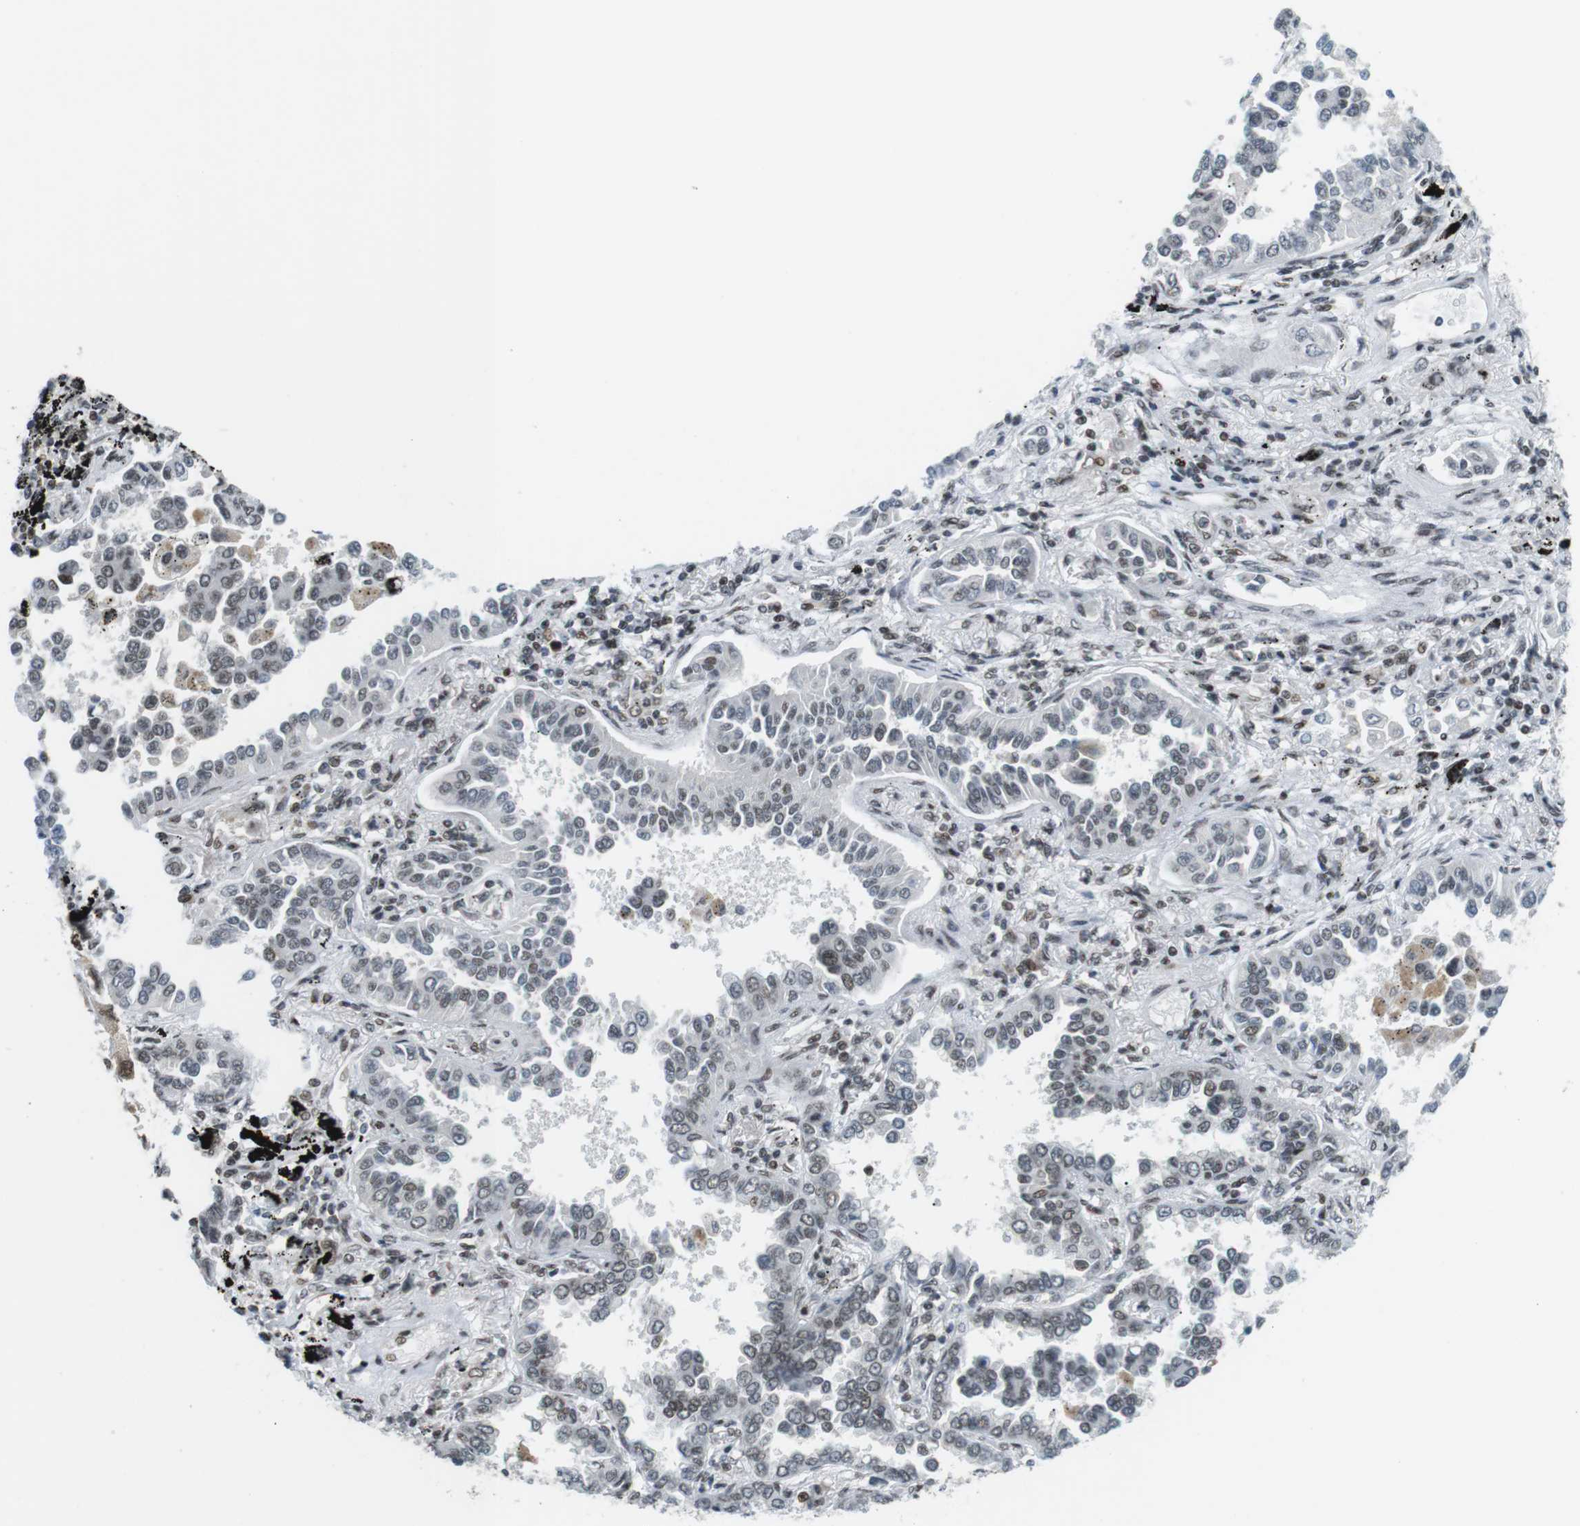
{"staining": {"intensity": "moderate", "quantity": "<25%", "location": "nuclear"}, "tissue": "lung cancer", "cell_type": "Tumor cells", "image_type": "cancer", "snomed": [{"axis": "morphology", "description": "Normal tissue, NOS"}, {"axis": "morphology", "description": "Adenocarcinoma, NOS"}, {"axis": "topography", "description": "Lung"}], "caption": "Immunohistochemistry (IHC) (DAB (3,3'-diaminobenzidine)) staining of human adenocarcinoma (lung) reveals moderate nuclear protein staining in approximately <25% of tumor cells.", "gene": "CDC27", "patient": {"sex": "male", "age": 59}}